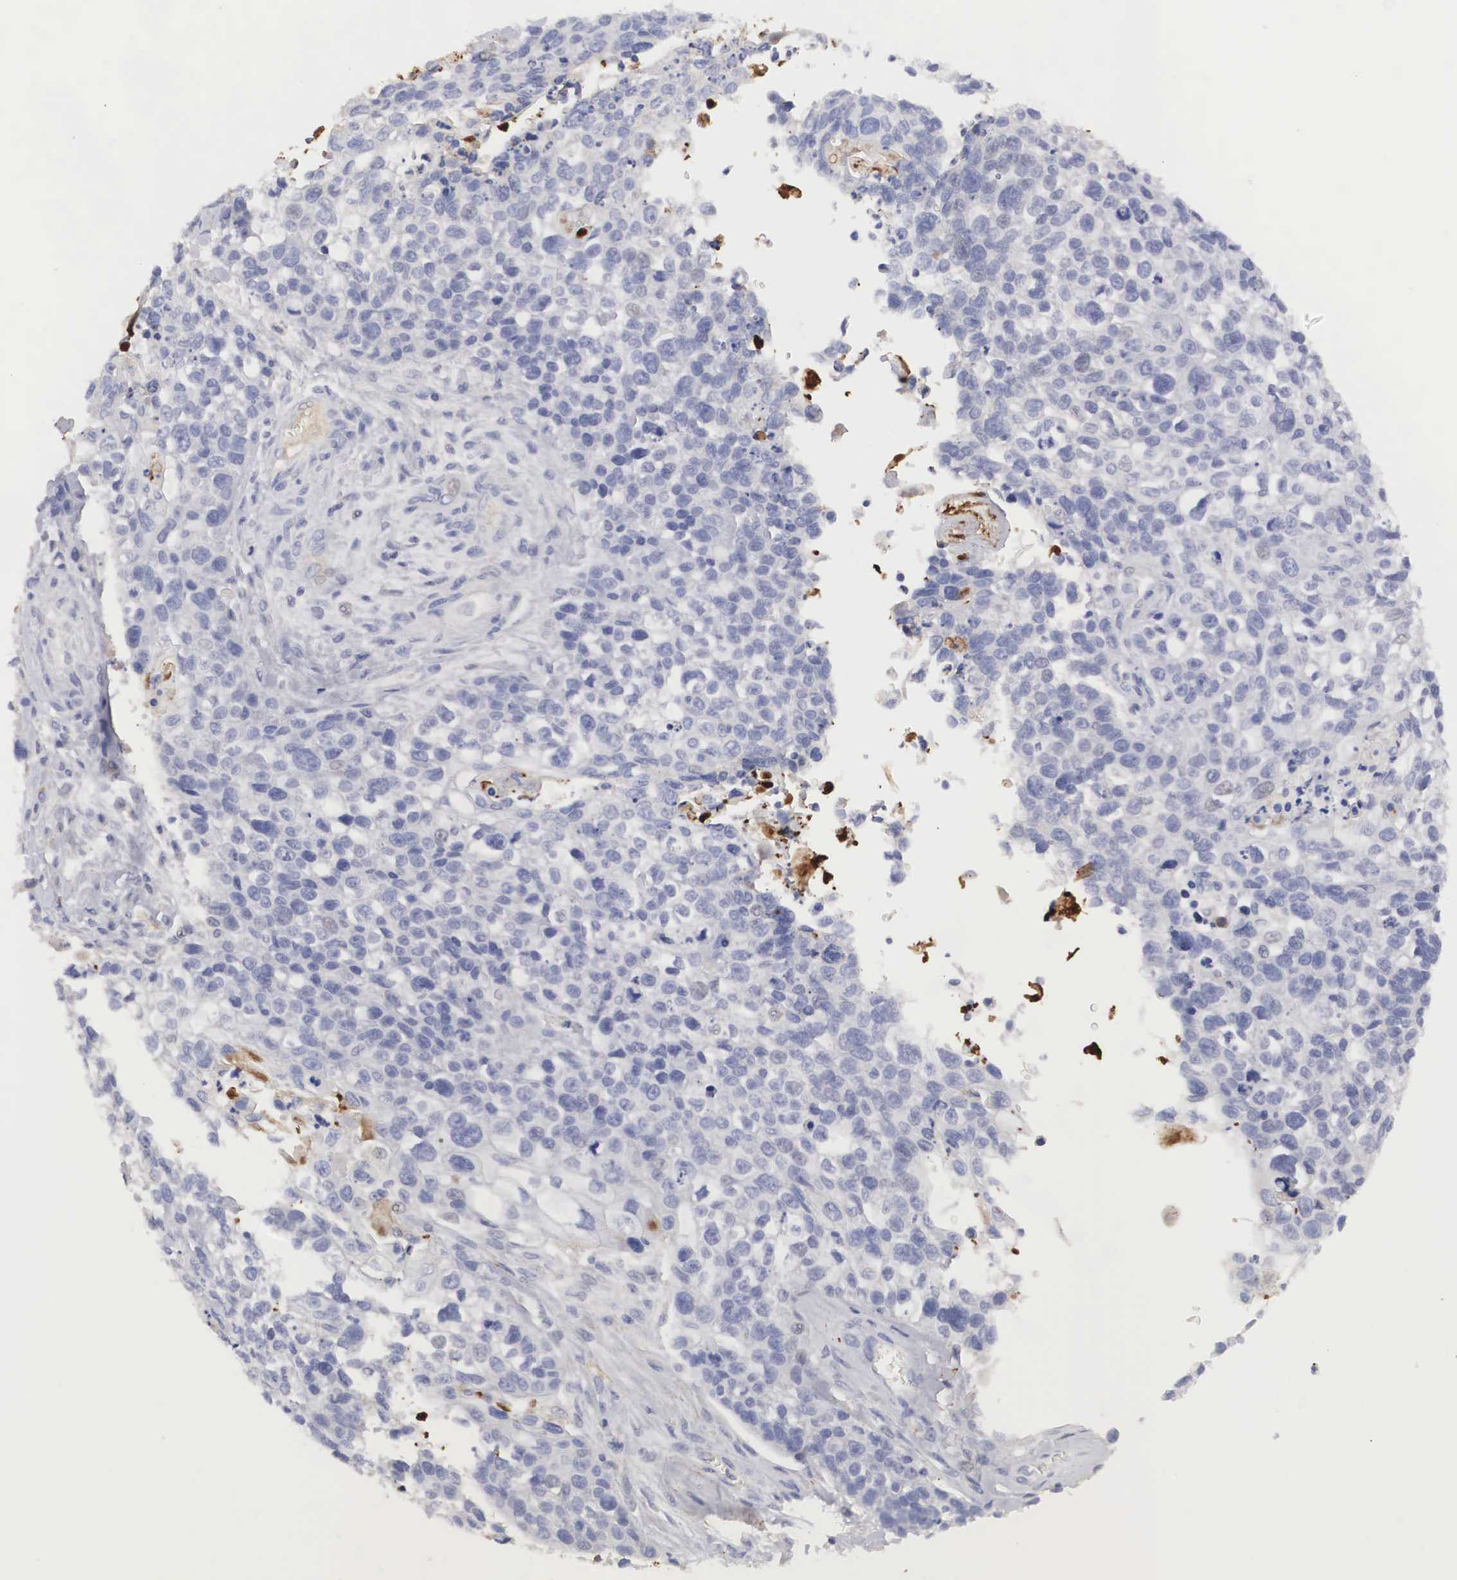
{"staining": {"intensity": "negative", "quantity": "none", "location": "none"}, "tissue": "lung cancer", "cell_type": "Tumor cells", "image_type": "cancer", "snomed": [{"axis": "morphology", "description": "Squamous cell carcinoma, NOS"}, {"axis": "topography", "description": "Lymph node"}, {"axis": "topography", "description": "Lung"}], "caption": "The histopathology image demonstrates no staining of tumor cells in squamous cell carcinoma (lung). (DAB (3,3'-diaminobenzidine) immunohistochemistry (IHC) with hematoxylin counter stain).", "gene": "CLU", "patient": {"sex": "male", "age": 74}}